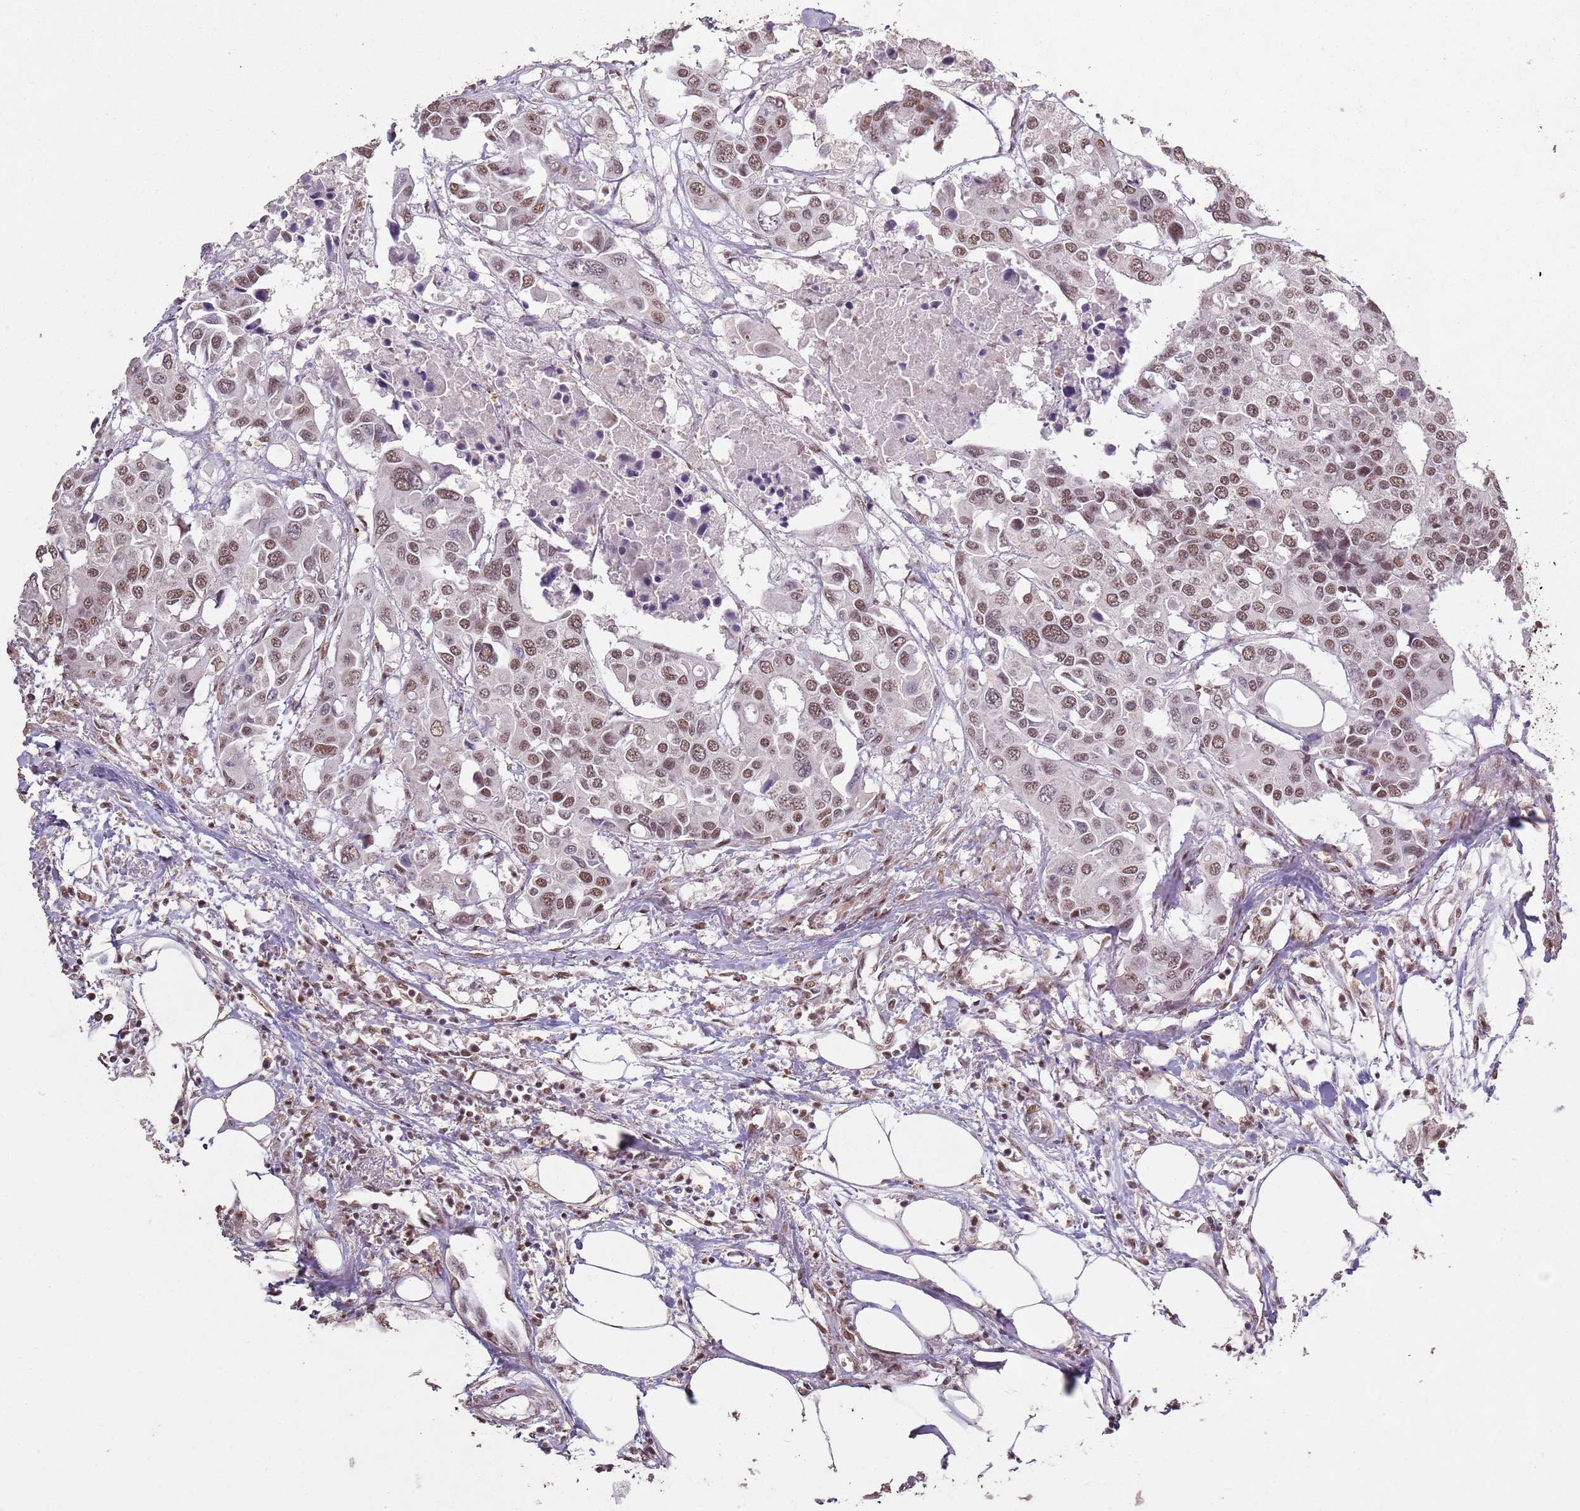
{"staining": {"intensity": "moderate", "quantity": ">75%", "location": "nuclear"}, "tissue": "colorectal cancer", "cell_type": "Tumor cells", "image_type": "cancer", "snomed": [{"axis": "morphology", "description": "Adenocarcinoma, NOS"}, {"axis": "topography", "description": "Colon"}], "caption": "DAB (3,3'-diaminobenzidine) immunohistochemical staining of adenocarcinoma (colorectal) demonstrates moderate nuclear protein positivity in about >75% of tumor cells.", "gene": "ARL14EP", "patient": {"sex": "male", "age": 77}}